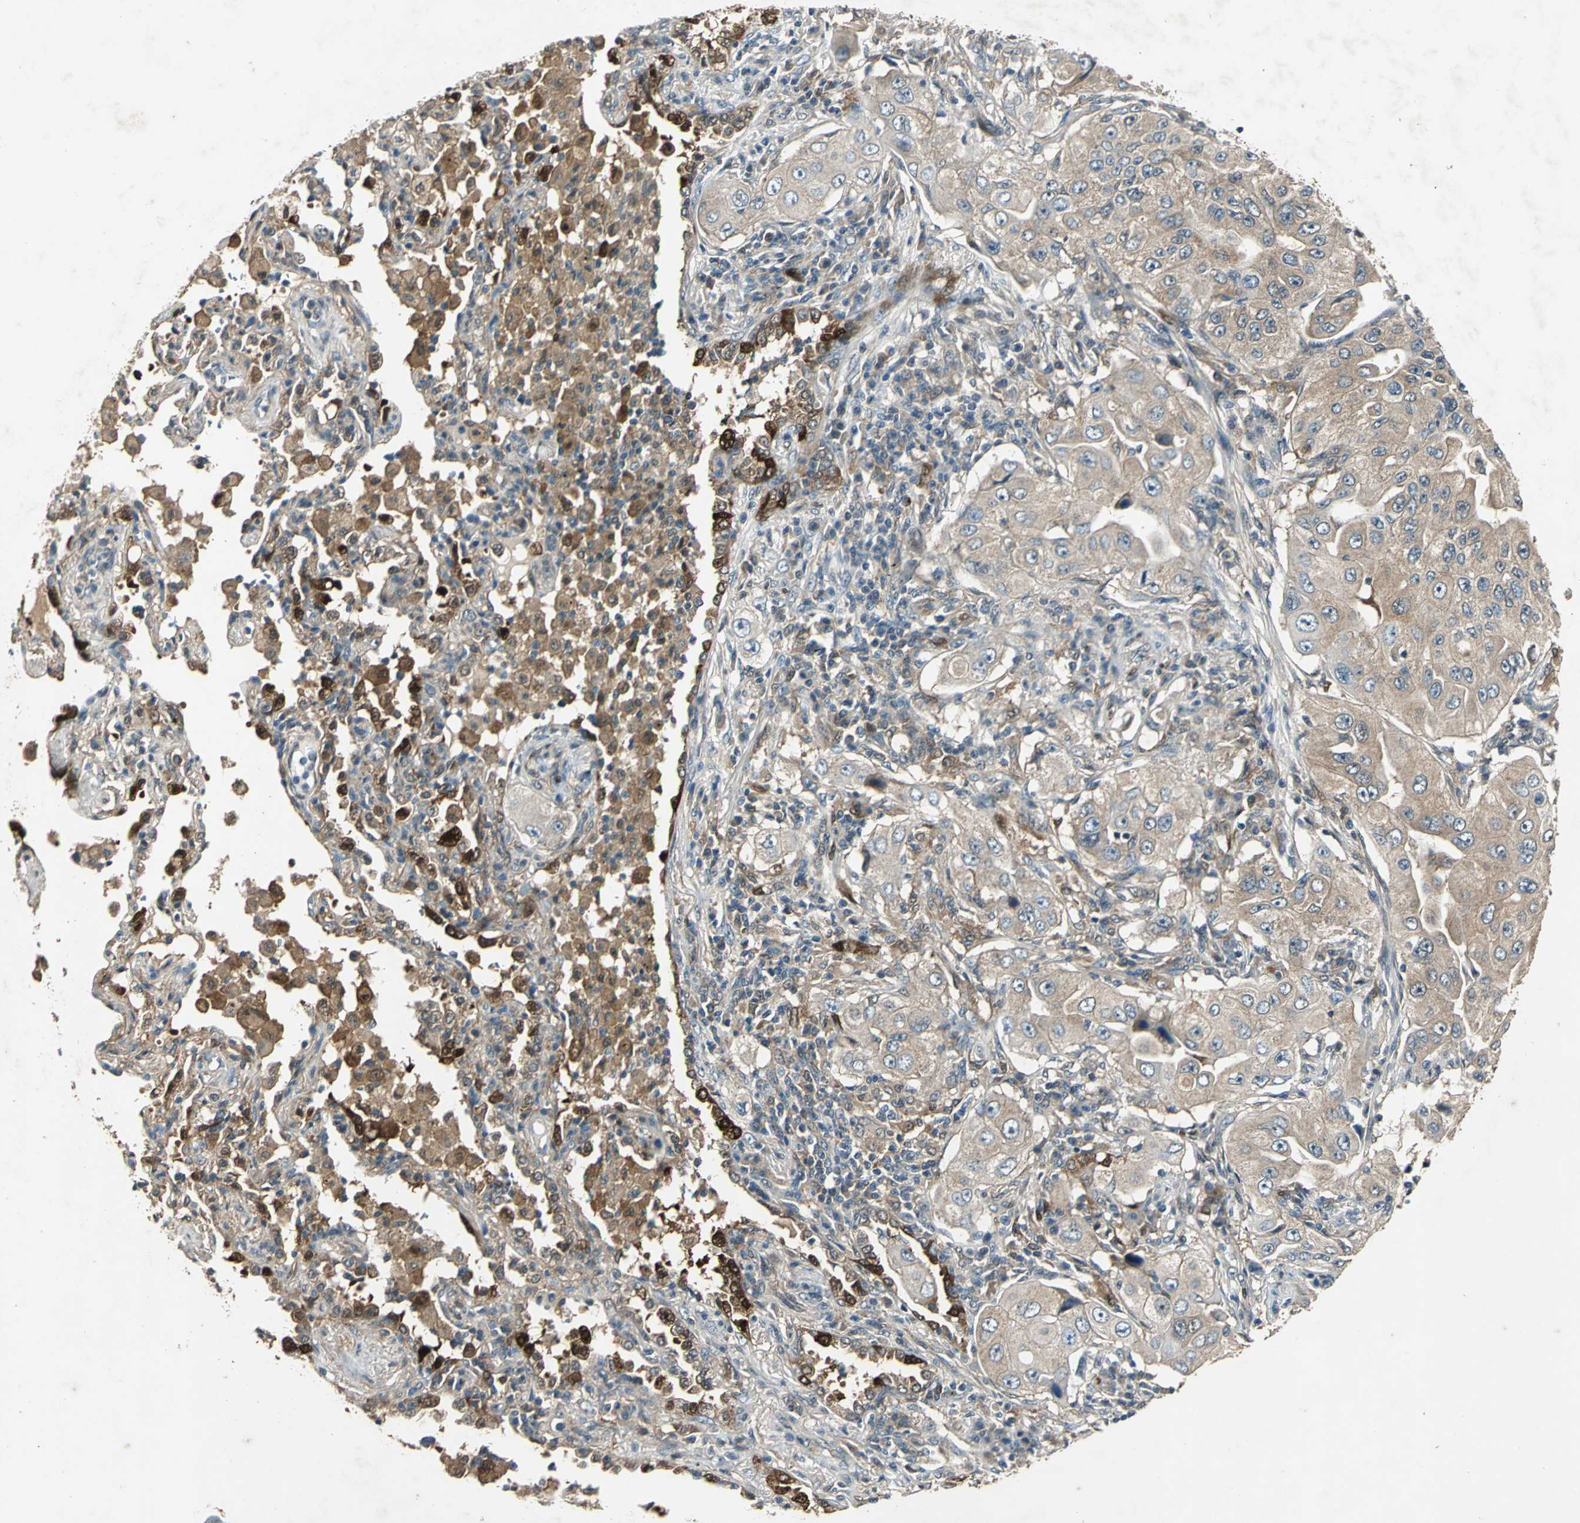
{"staining": {"intensity": "weak", "quantity": ">75%", "location": "cytoplasmic/membranous"}, "tissue": "lung cancer", "cell_type": "Tumor cells", "image_type": "cancer", "snomed": [{"axis": "morphology", "description": "Adenocarcinoma, NOS"}, {"axis": "topography", "description": "Lung"}], "caption": "Lung cancer (adenocarcinoma) stained with DAB (3,3'-diaminobenzidine) IHC shows low levels of weak cytoplasmic/membranous expression in approximately >75% of tumor cells.", "gene": "RRM2B", "patient": {"sex": "male", "age": 84}}